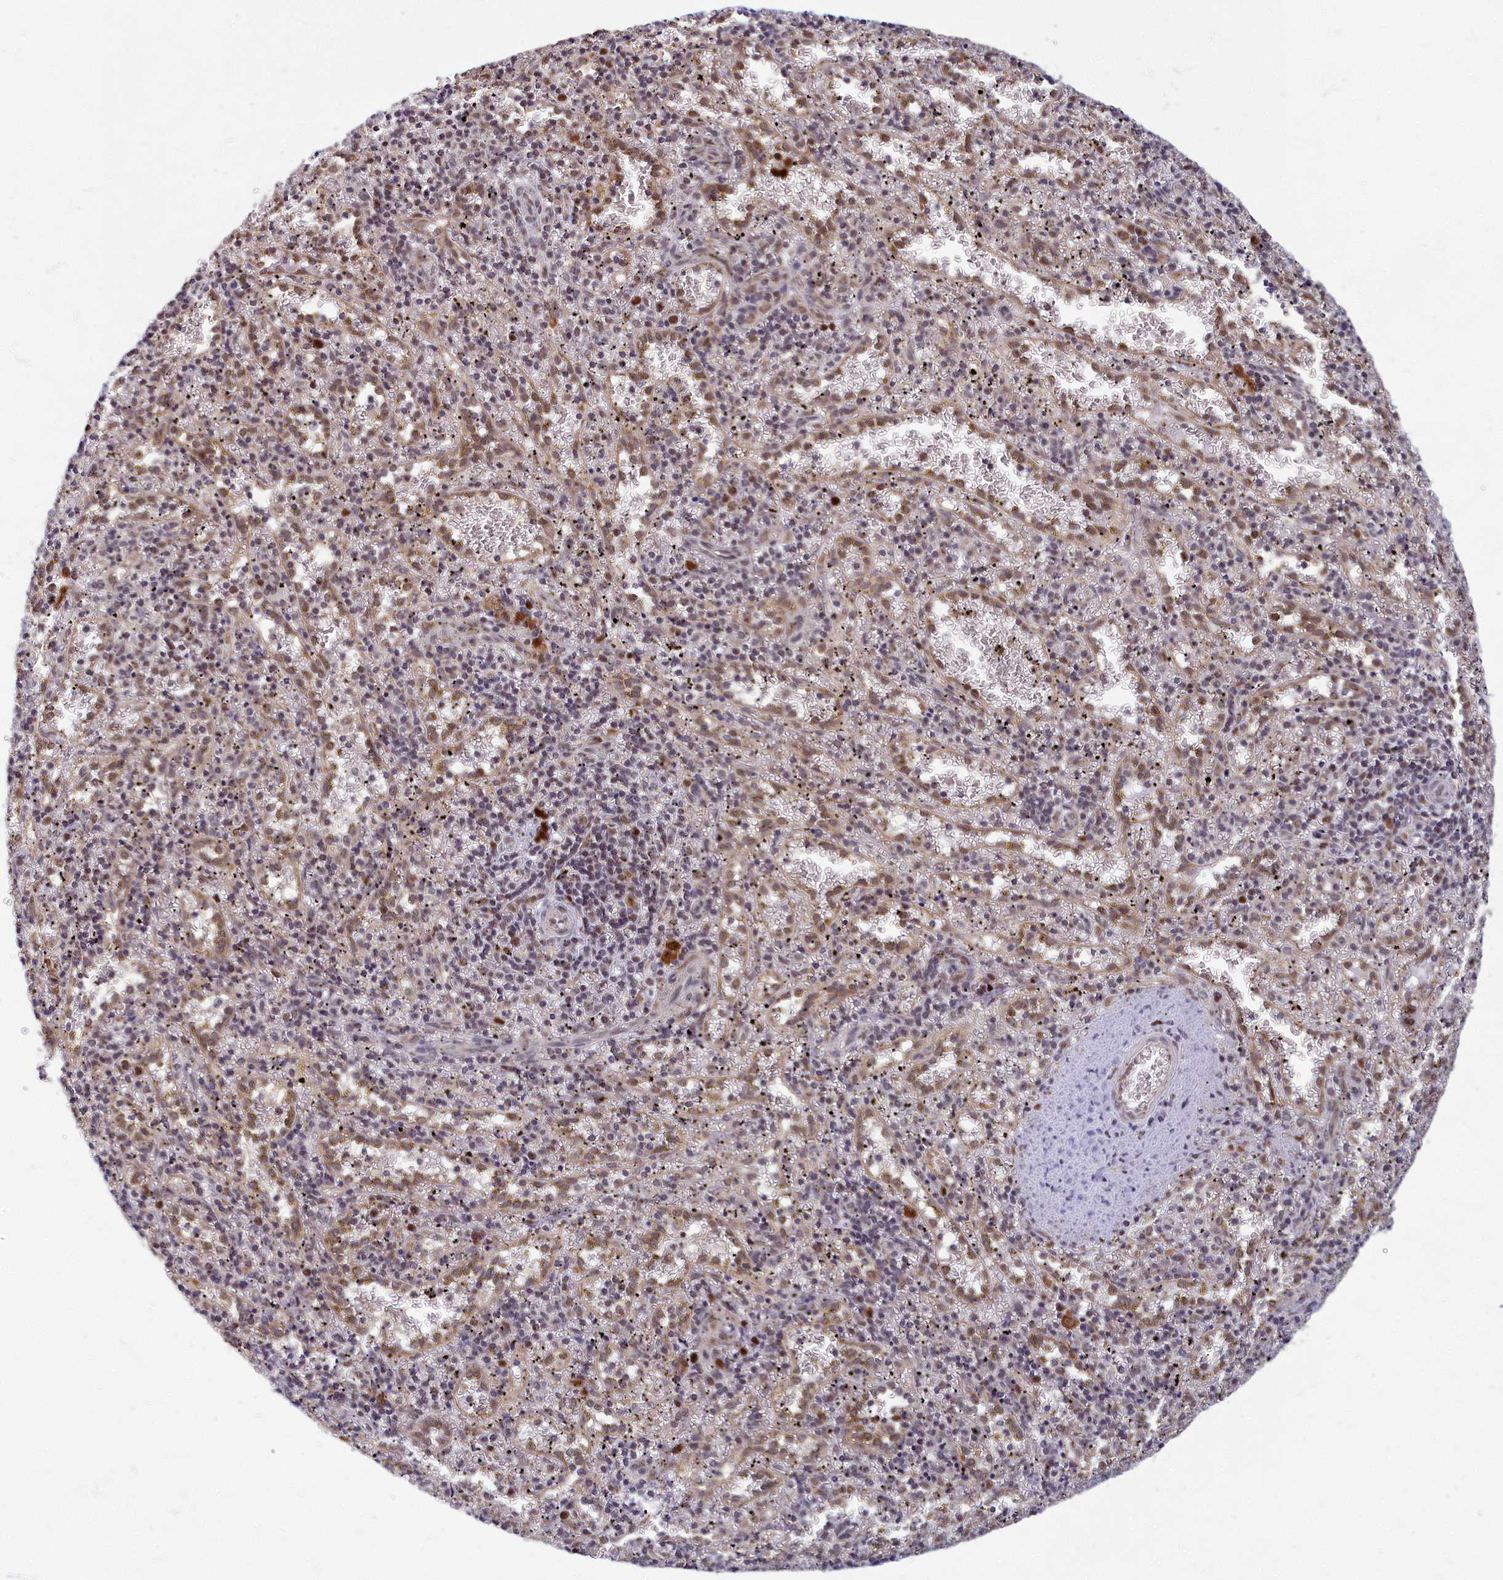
{"staining": {"intensity": "negative", "quantity": "none", "location": "none"}, "tissue": "spleen", "cell_type": "Cells in red pulp", "image_type": "normal", "snomed": [{"axis": "morphology", "description": "Normal tissue, NOS"}, {"axis": "topography", "description": "Spleen"}], "caption": "The micrograph shows no significant staining in cells in red pulp of spleen. (DAB immunohistochemistry (IHC) with hematoxylin counter stain).", "gene": "EARS2", "patient": {"sex": "male", "age": 11}}